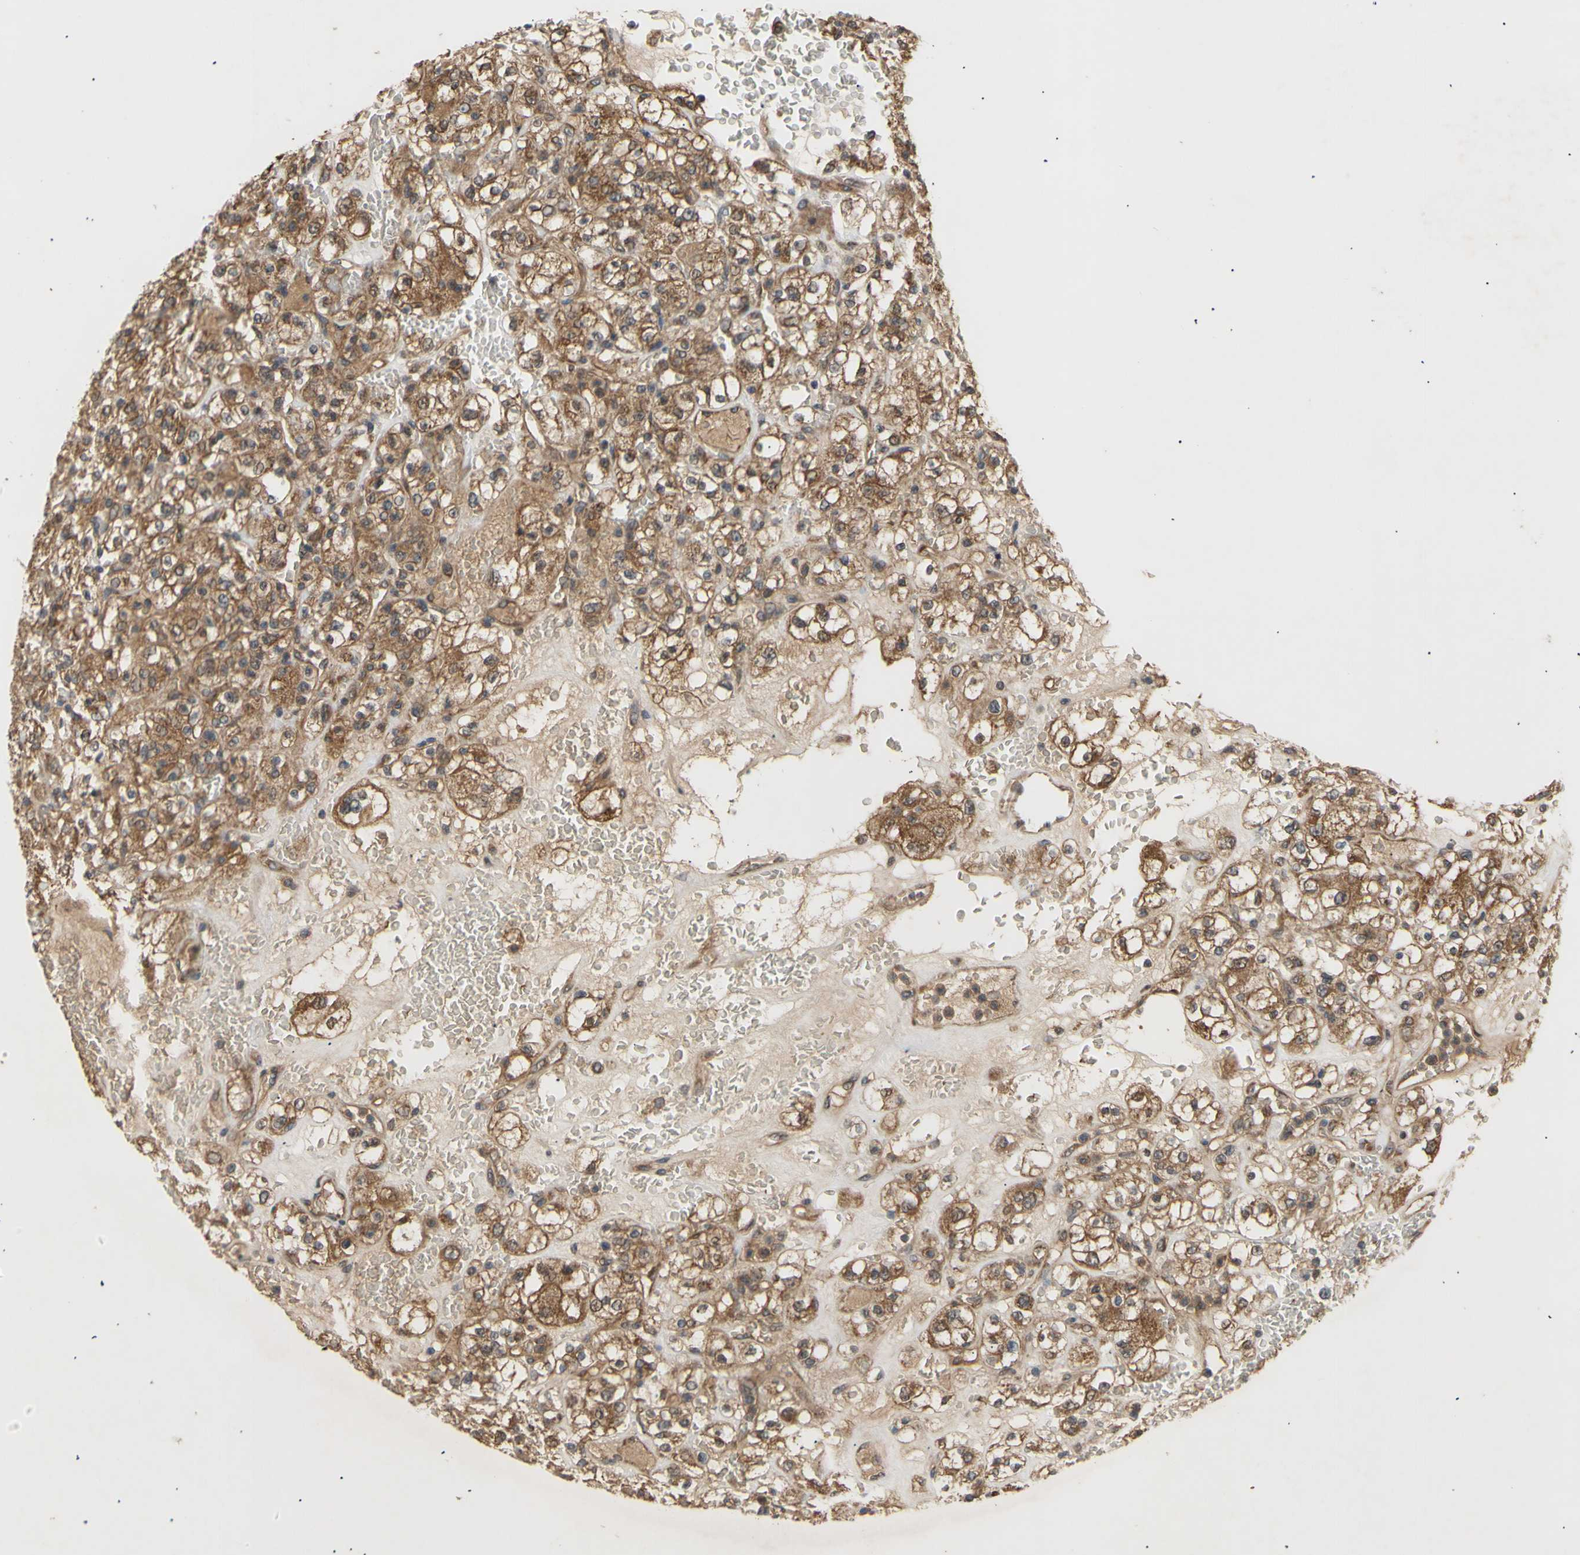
{"staining": {"intensity": "moderate", "quantity": ">75%", "location": "cytoplasmic/membranous"}, "tissue": "renal cancer", "cell_type": "Tumor cells", "image_type": "cancer", "snomed": [{"axis": "morphology", "description": "Normal tissue, NOS"}, {"axis": "morphology", "description": "Adenocarcinoma, NOS"}, {"axis": "topography", "description": "Kidney"}], "caption": "The photomicrograph shows immunohistochemical staining of adenocarcinoma (renal). There is moderate cytoplasmic/membranous expression is appreciated in approximately >75% of tumor cells.", "gene": "PKN1", "patient": {"sex": "female", "age": 72}}